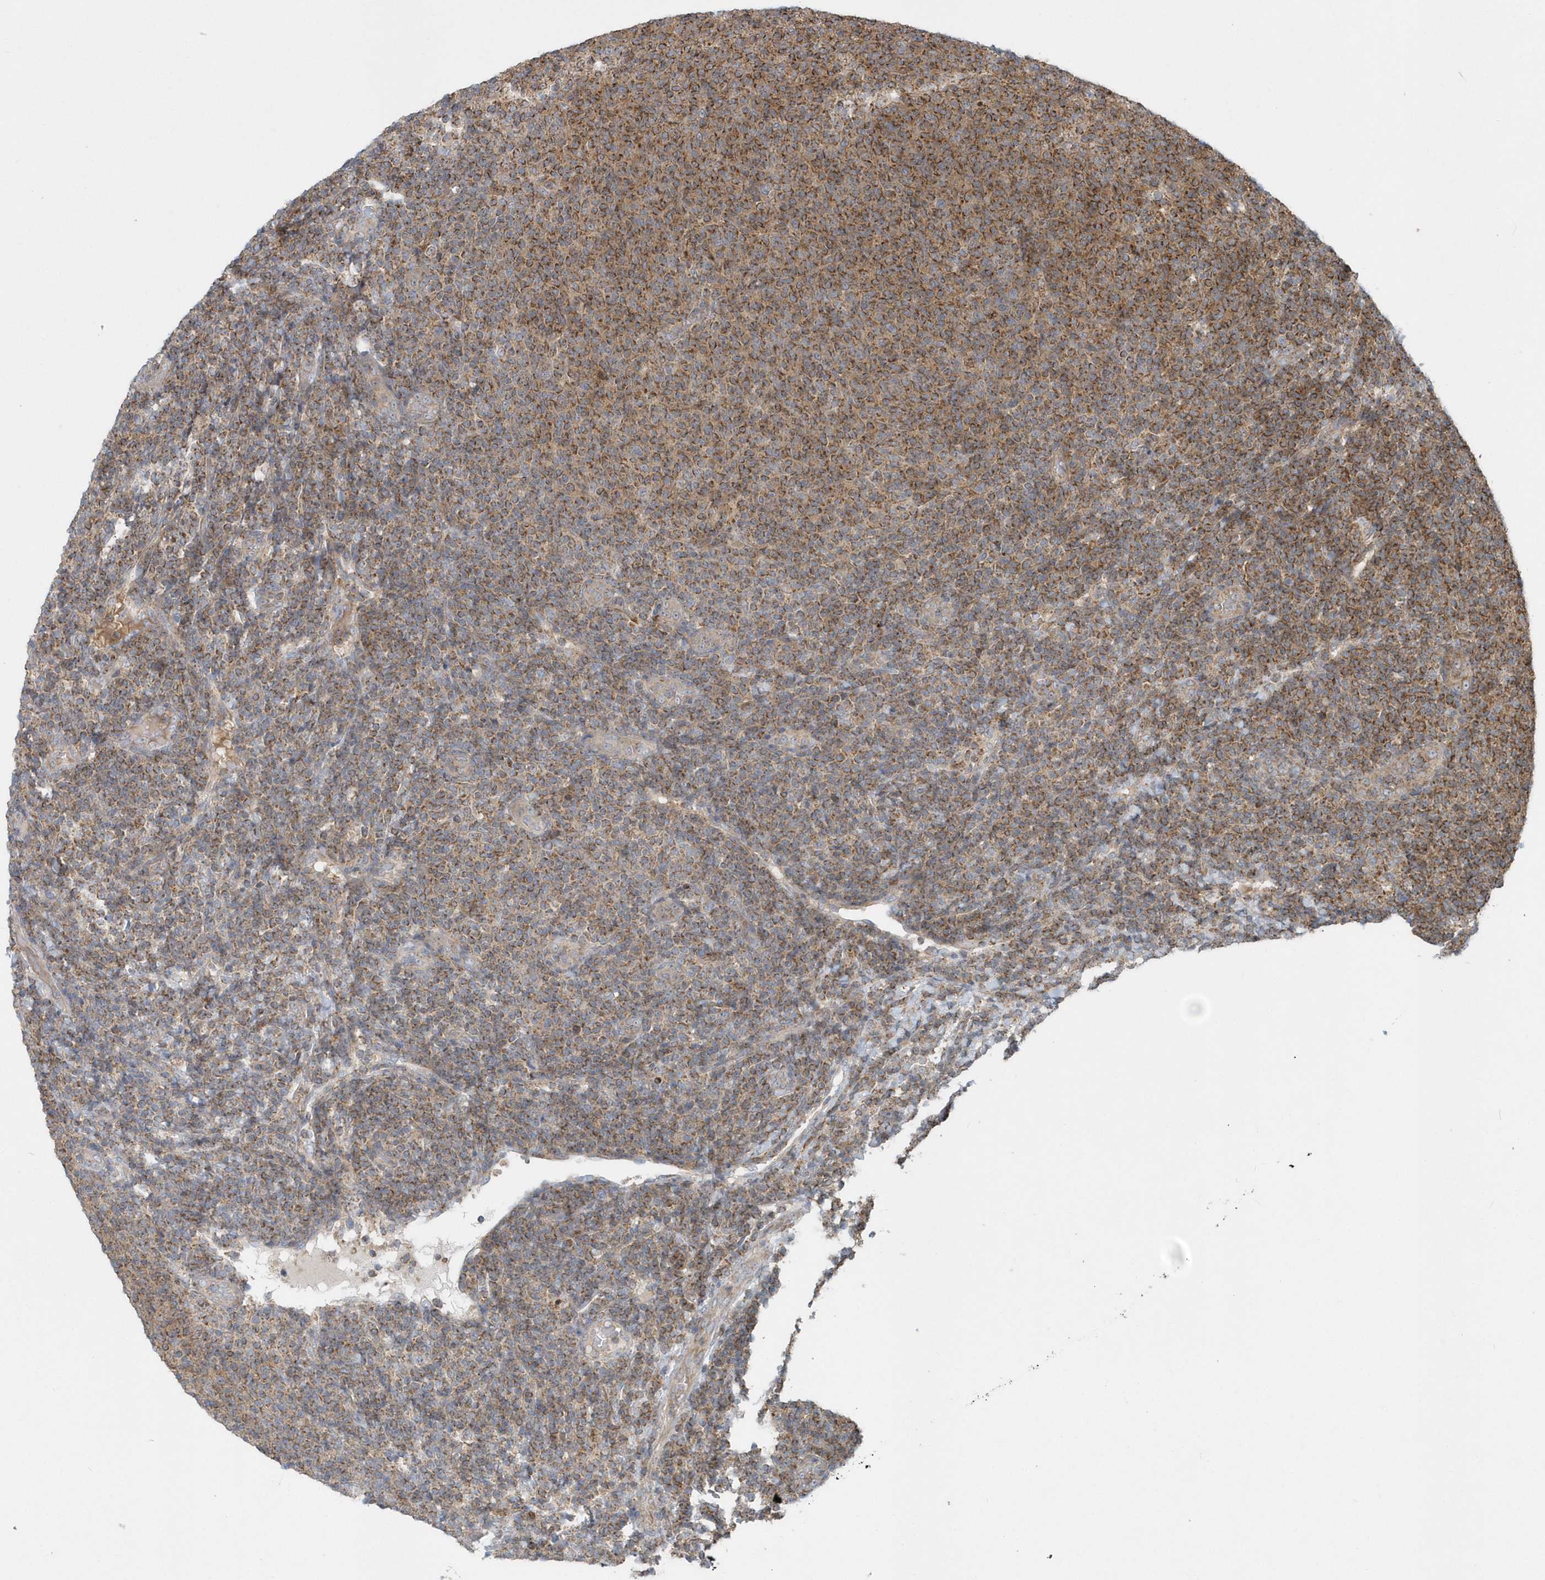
{"staining": {"intensity": "moderate", "quantity": ">75%", "location": "cytoplasmic/membranous"}, "tissue": "lymphoma", "cell_type": "Tumor cells", "image_type": "cancer", "snomed": [{"axis": "morphology", "description": "Malignant lymphoma, non-Hodgkin's type, Low grade"}, {"axis": "topography", "description": "Lymph node"}], "caption": "Low-grade malignant lymphoma, non-Hodgkin's type stained for a protein (brown) displays moderate cytoplasmic/membranous positive positivity in about >75% of tumor cells.", "gene": "PPP1R7", "patient": {"sex": "male", "age": 66}}